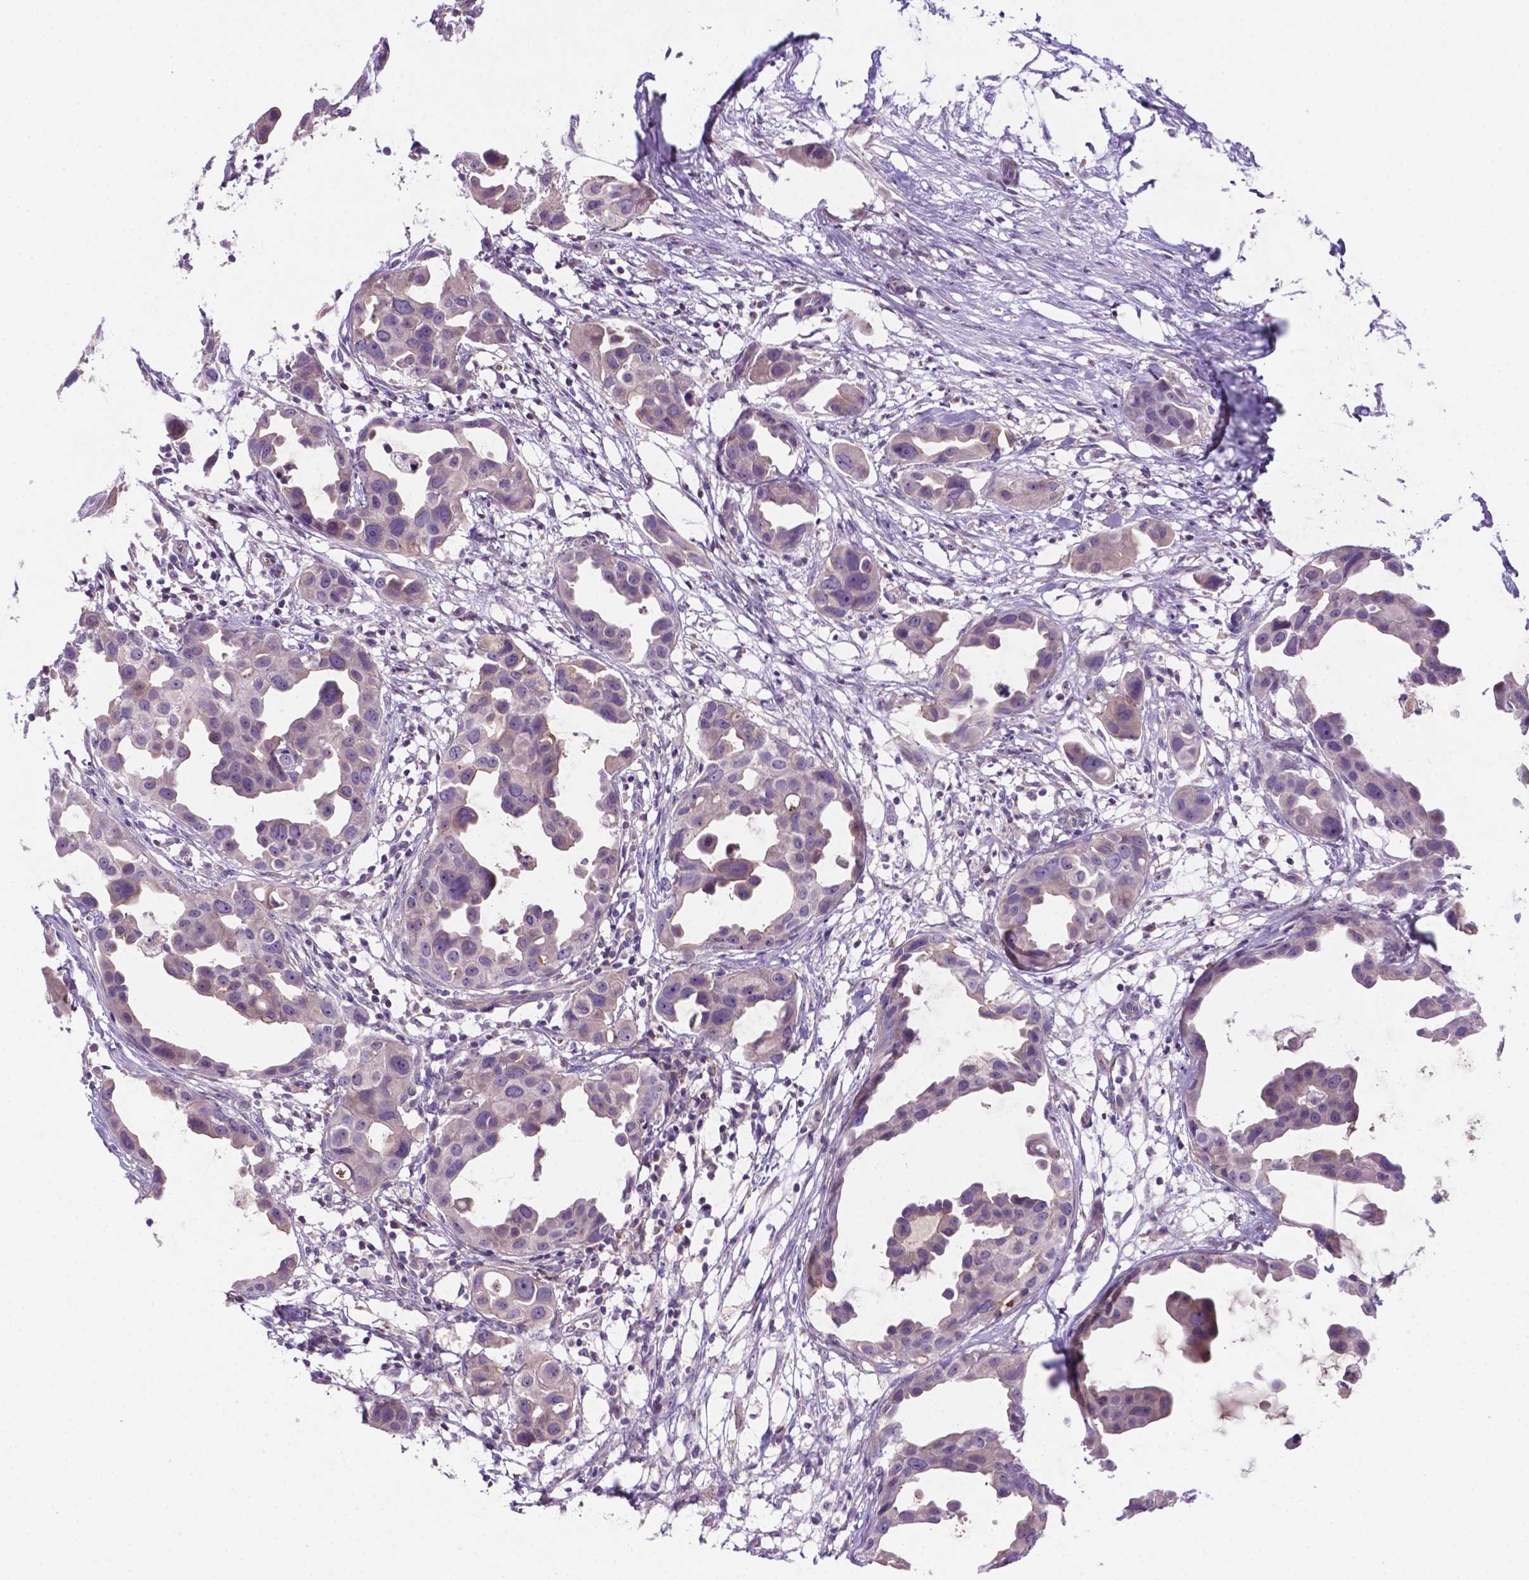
{"staining": {"intensity": "moderate", "quantity": "<25%", "location": "cytoplasmic/membranous"}, "tissue": "breast cancer", "cell_type": "Tumor cells", "image_type": "cancer", "snomed": [{"axis": "morphology", "description": "Duct carcinoma"}, {"axis": "topography", "description": "Breast"}], "caption": "High-power microscopy captured an immunohistochemistry micrograph of intraductal carcinoma (breast), revealing moderate cytoplasmic/membranous positivity in about <25% of tumor cells. (DAB = brown stain, brightfield microscopy at high magnification).", "gene": "TM4SF20", "patient": {"sex": "female", "age": 38}}